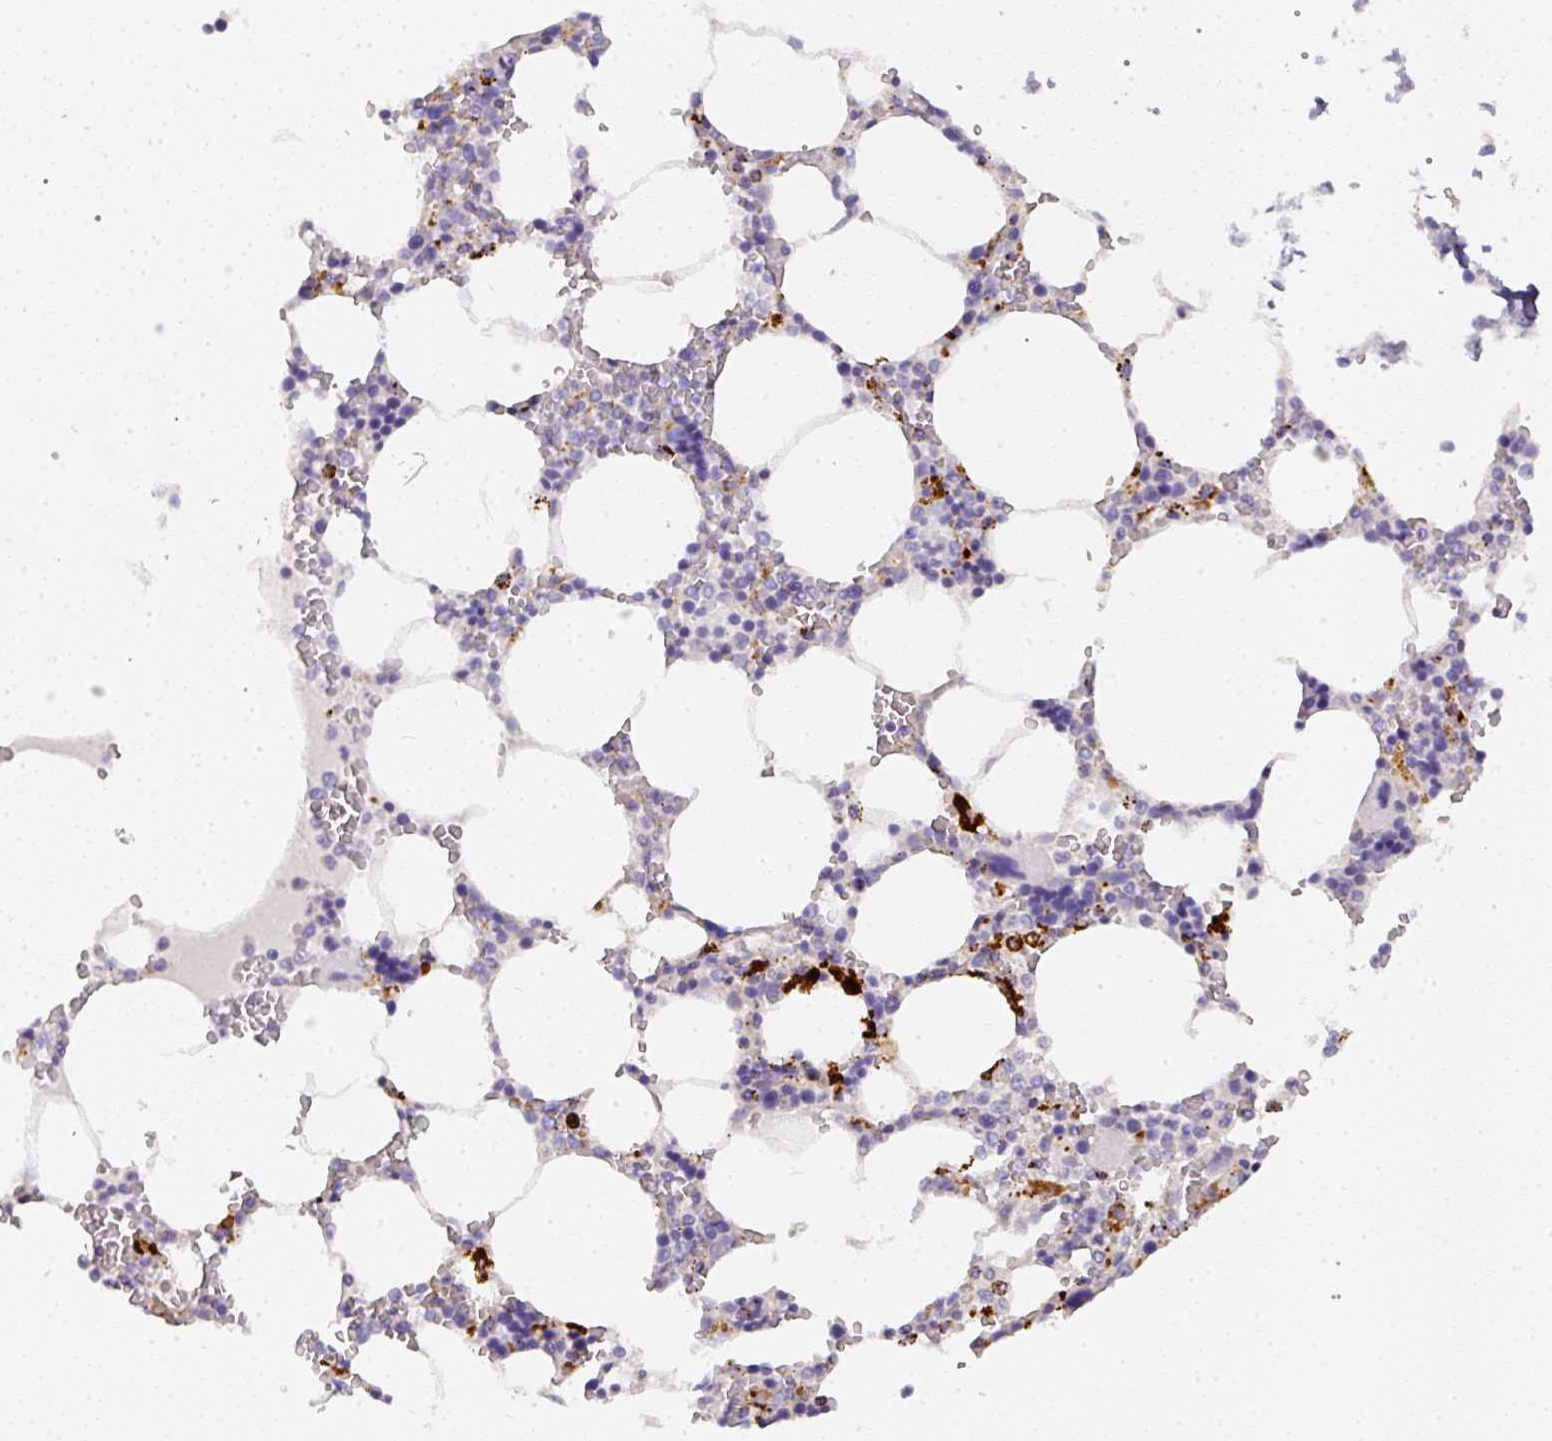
{"staining": {"intensity": "strong", "quantity": "<25%", "location": "cytoplasmic/membranous"}, "tissue": "bone marrow", "cell_type": "Hematopoietic cells", "image_type": "normal", "snomed": [{"axis": "morphology", "description": "Normal tissue, NOS"}, {"axis": "topography", "description": "Bone marrow"}], "caption": "Strong cytoplasmic/membranous staining is appreciated in about <25% of hematopoietic cells in normal bone marrow.", "gene": "MMACHC", "patient": {"sex": "male", "age": 64}}